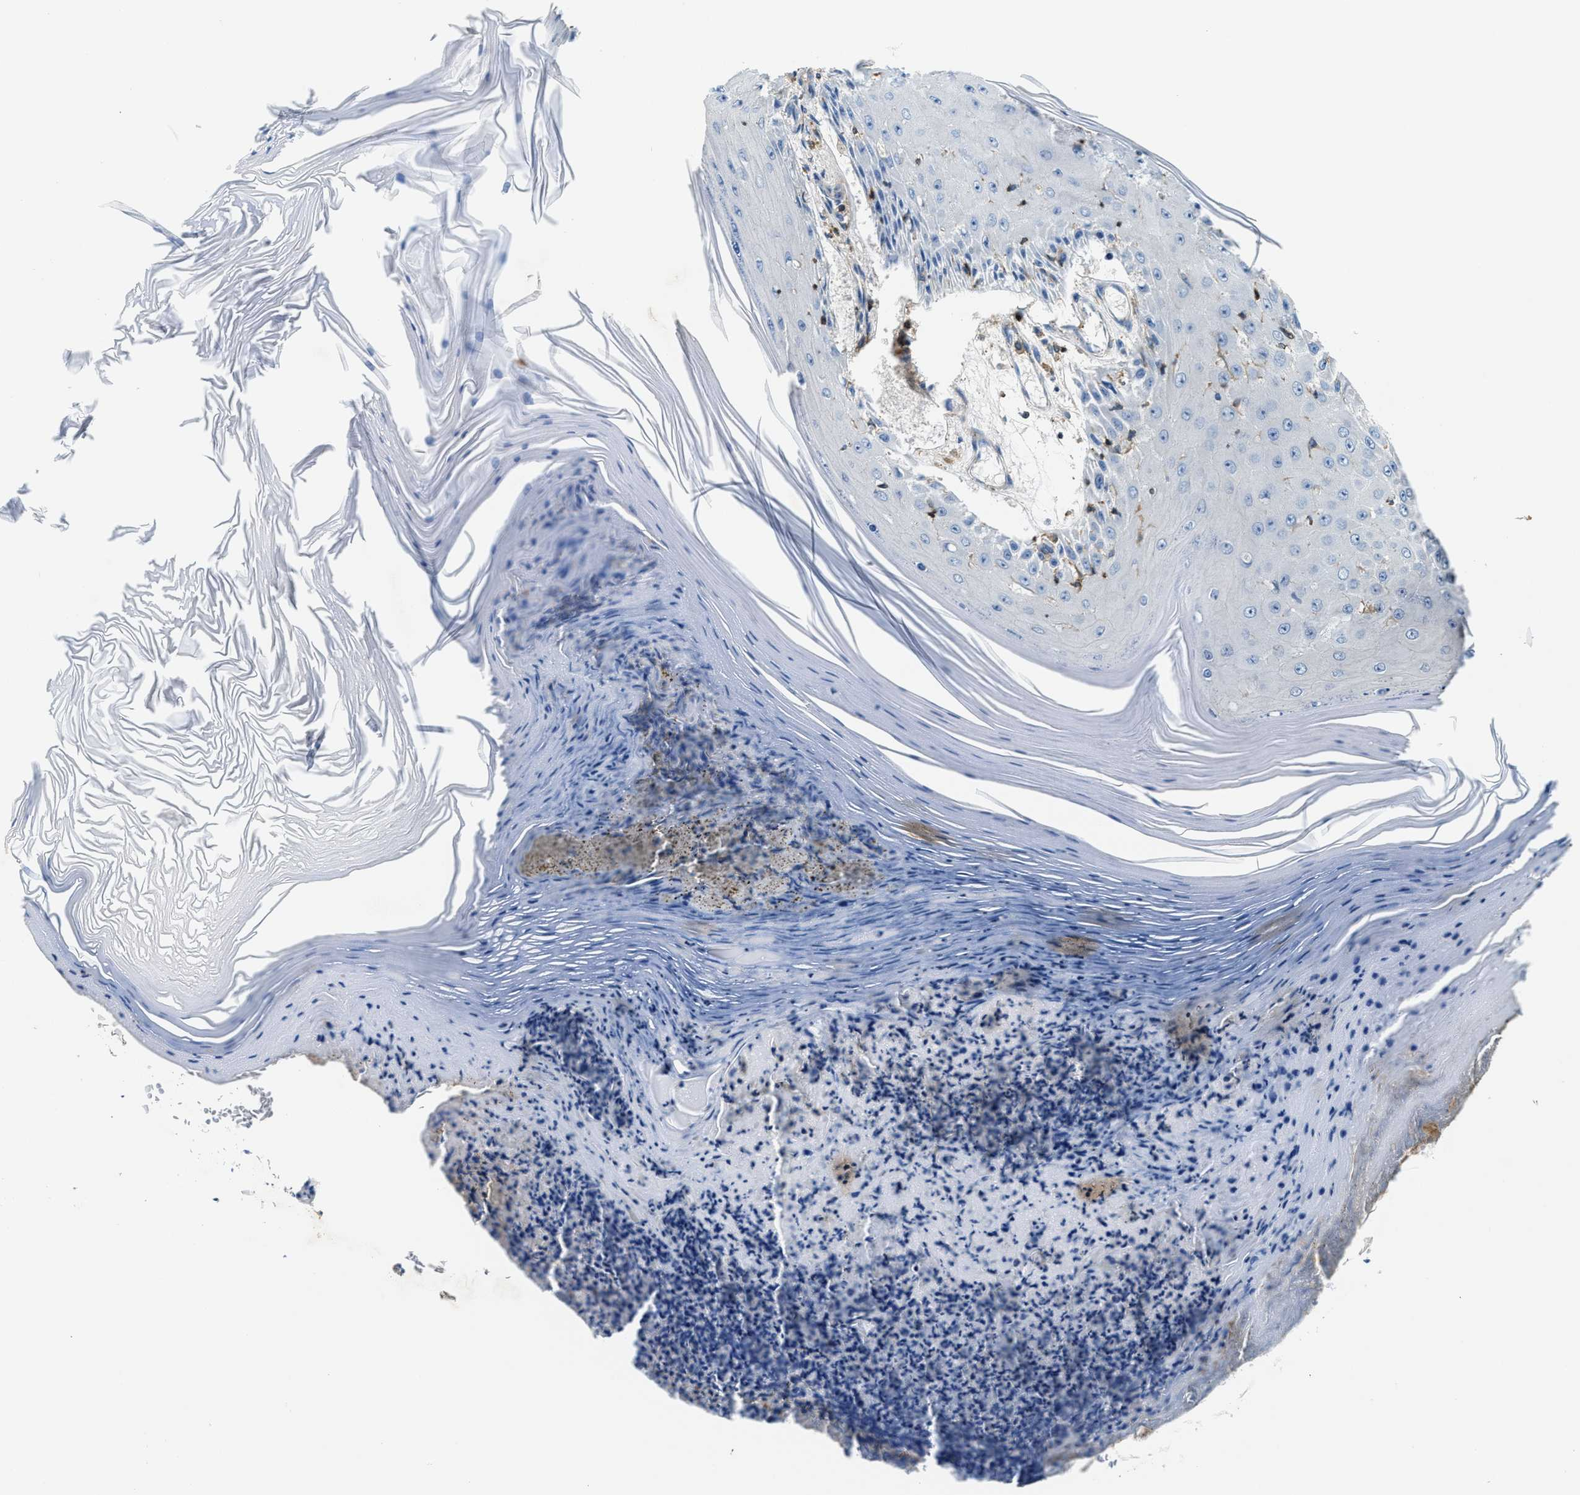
{"staining": {"intensity": "negative", "quantity": "none", "location": "none"}, "tissue": "skin cancer", "cell_type": "Tumor cells", "image_type": "cancer", "snomed": [{"axis": "morphology", "description": "Squamous cell carcinoma, NOS"}, {"axis": "topography", "description": "Skin"}], "caption": "Immunohistochemistry (IHC) micrograph of skin squamous cell carcinoma stained for a protein (brown), which reveals no staining in tumor cells. (Stains: DAB (3,3'-diaminobenzidine) immunohistochemistry (IHC) with hematoxylin counter stain, Microscopy: brightfield microscopy at high magnification).", "gene": "MYO1G", "patient": {"sex": "female", "age": 73}}